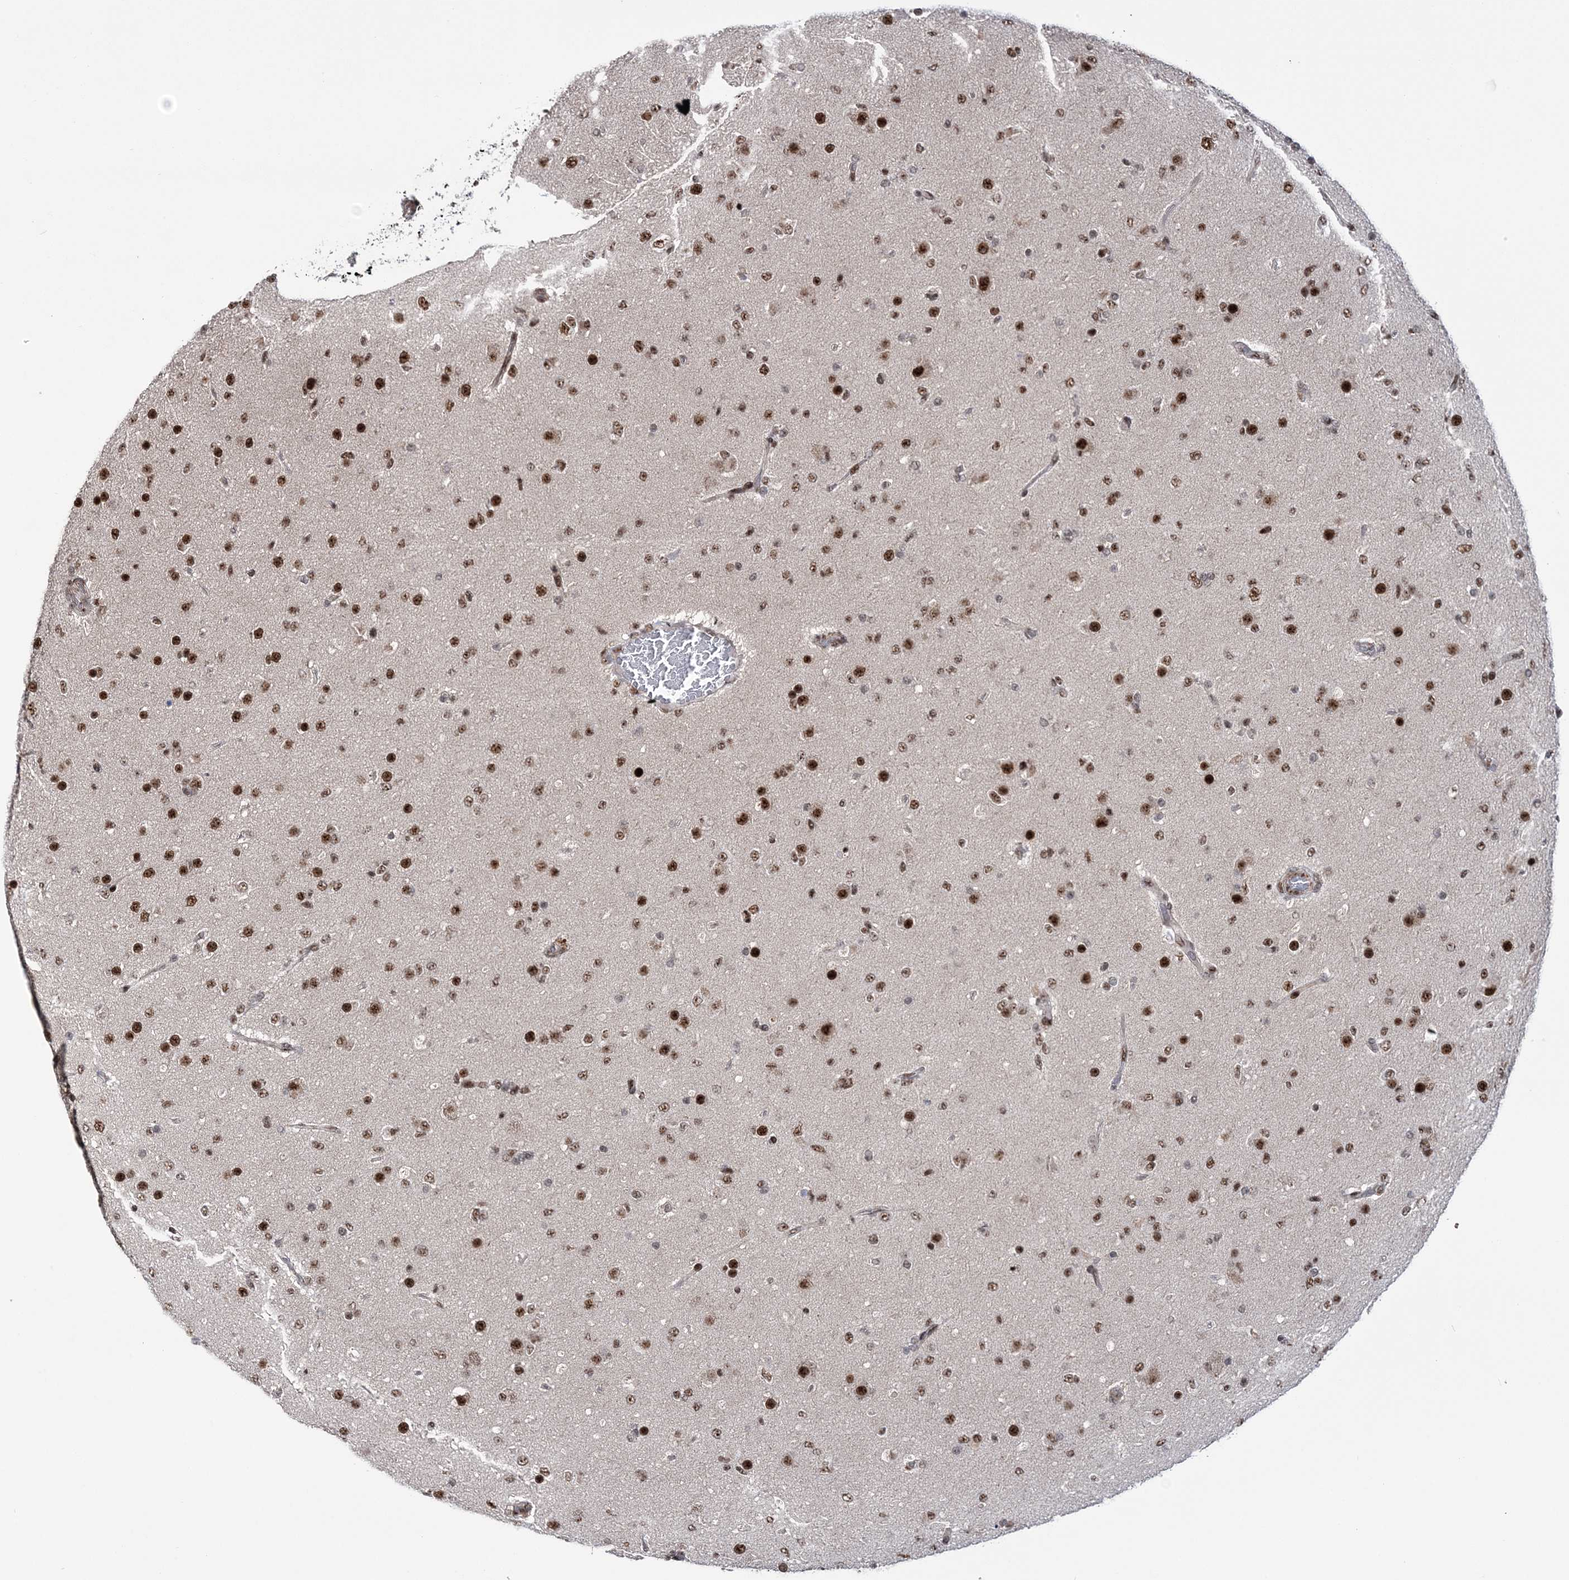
{"staining": {"intensity": "strong", "quantity": "25%-75%", "location": "nuclear"}, "tissue": "glioma", "cell_type": "Tumor cells", "image_type": "cancer", "snomed": [{"axis": "morphology", "description": "Glioma, malignant, Low grade"}, {"axis": "topography", "description": "Brain"}], "caption": "Immunohistochemical staining of malignant low-grade glioma shows high levels of strong nuclear expression in about 25%-75% of tumor cells.", "gene": "TATDN2", "patient": {"sex": "male", "age": 65}}